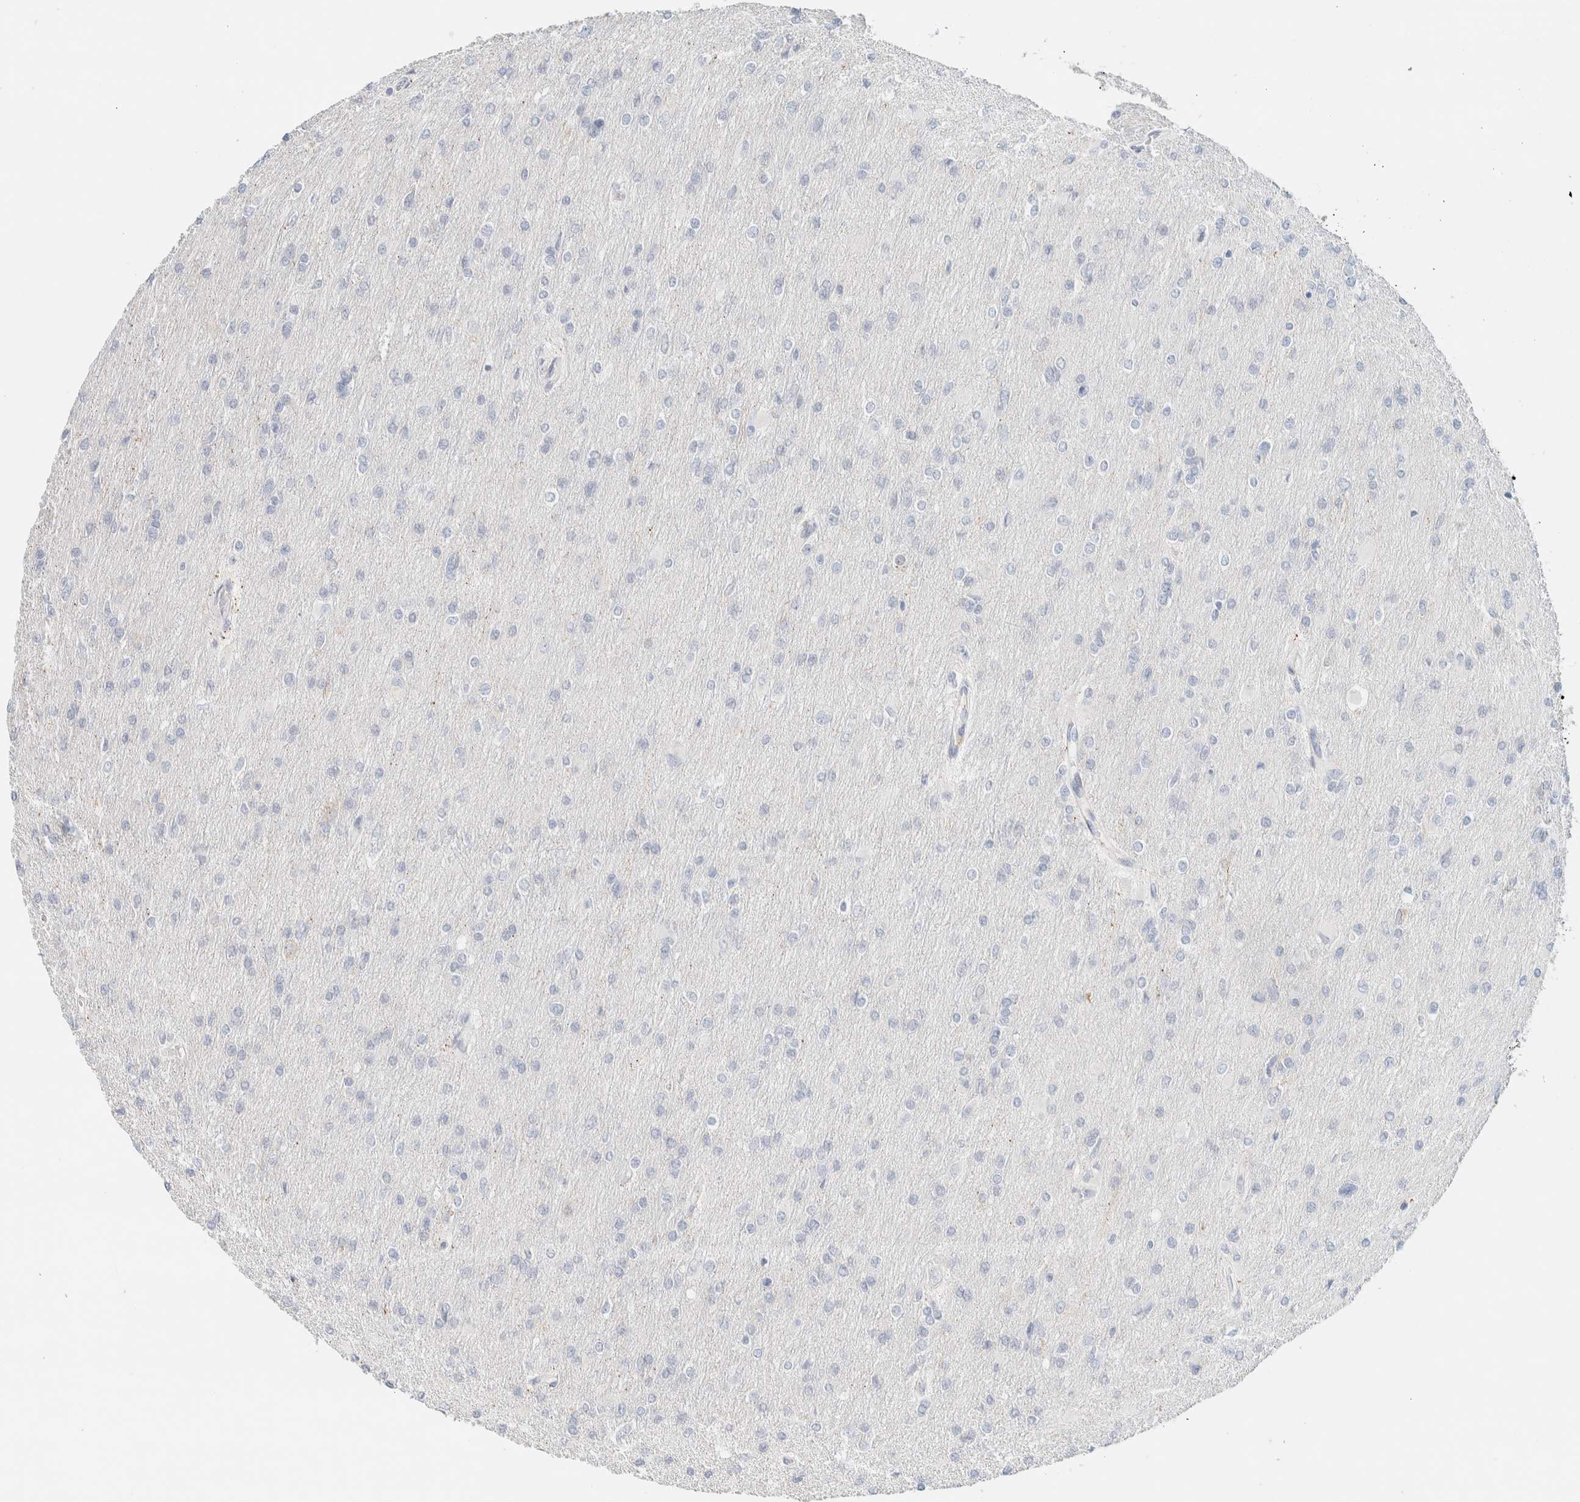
{"staining": {"intensity": "negative", "quantity": "none", "location": "none"}, "tissue": "glioma", "cell_type": "Tumor cells", "image_type": "cancer", "snomed": [{"axis": "morphology", "description": "Glioma, malignant, High grade"}, {"axis": "topography", "description": "Cerebral cortex"}], "caption": "A photomicrograph of glioma stained for a protein displays no brown staining in tumor cells.", "gene": "SPNS3", "patient": {"sex": "female", "age": 36}}